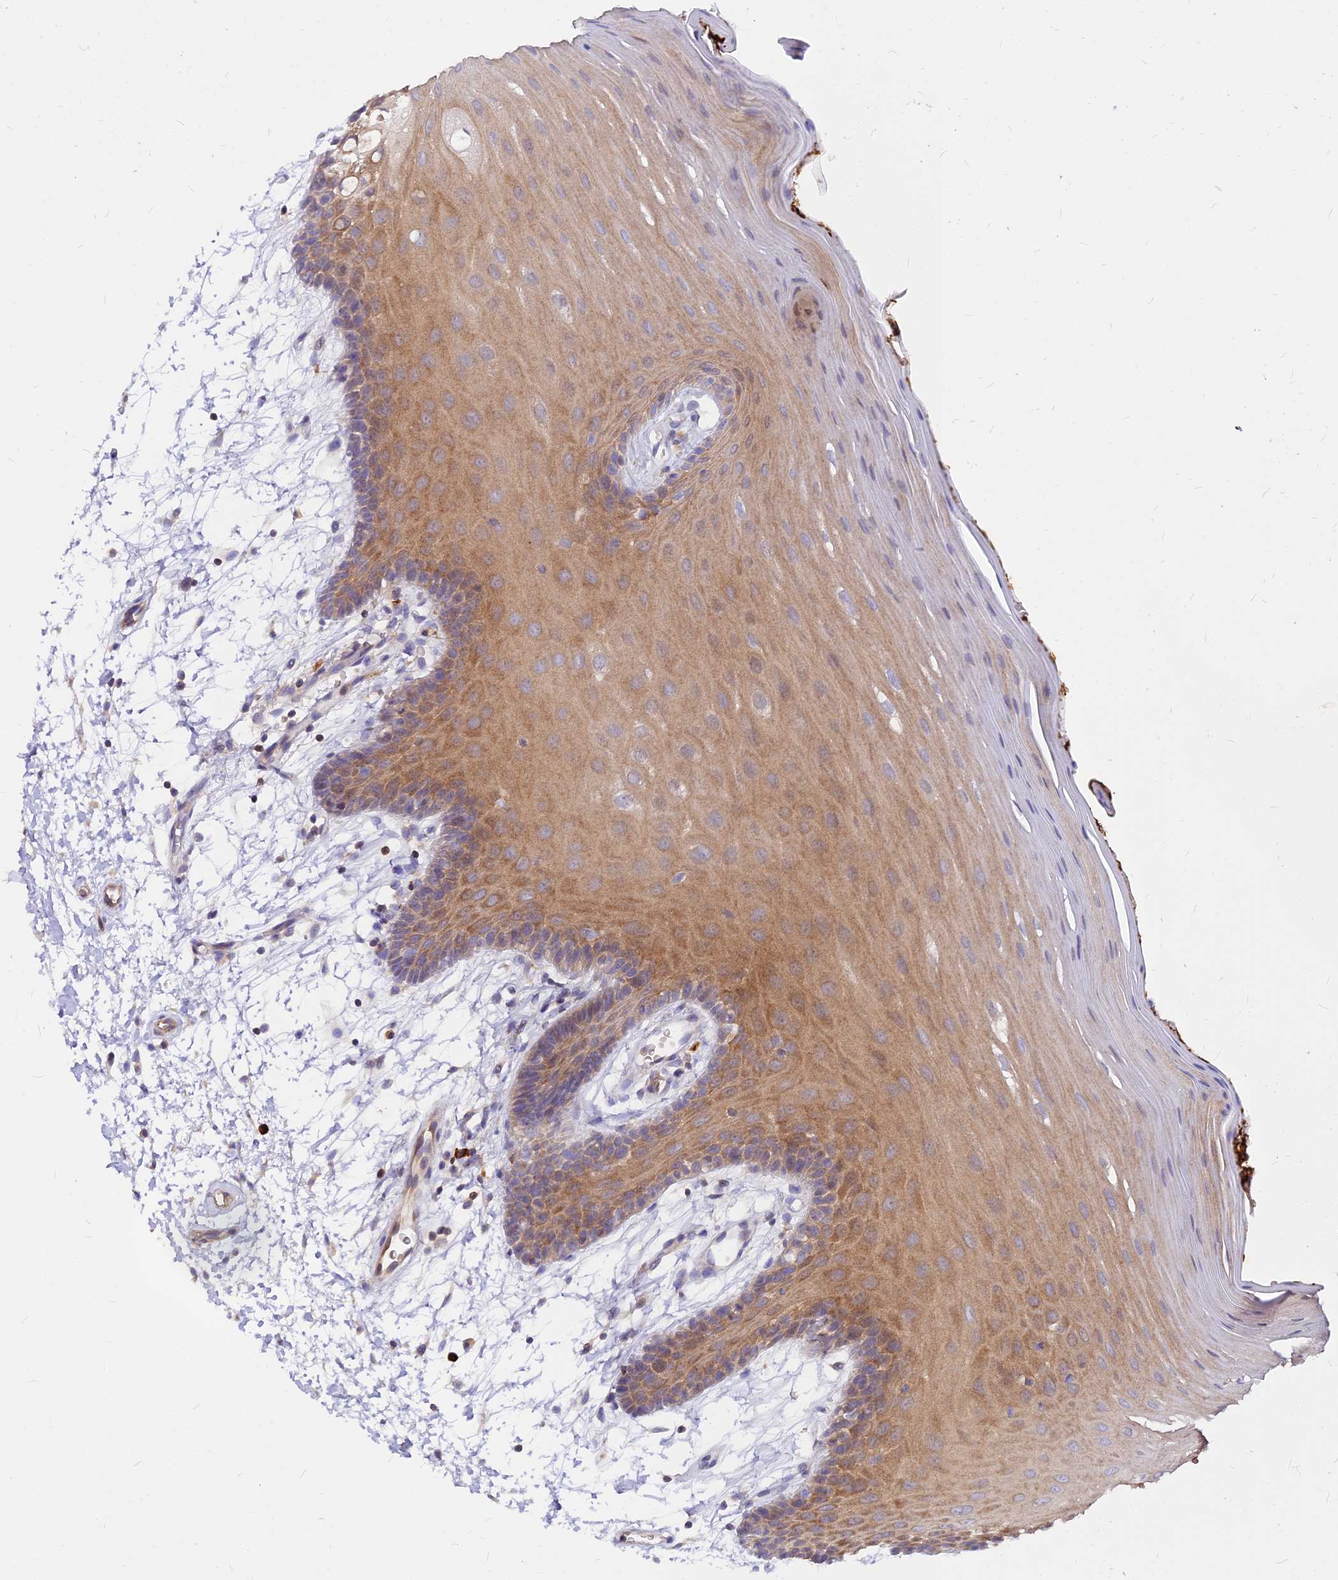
{"staining": {"intensity": "moderate", "quantity": ">75%", "location": "cytoplasmic/membranous"}, "tissue": "oral mucosa", "cell_type": "Squamous epithelial cells", "image_type": "normal", "snomed": [{"axis": "morphology", "description": "Normal tissue, NOS"}, {"axis": "topography", "description": "Skeletal muscle"}, {"axis": "topography", "description": "Oral tissue"}, {"axis": "topography", "description": "Salivary gland"}, {"axis": "topography", "description": "Peripheral nerve tissue"}], "caption": "Oral mucosa stained with a brown dye displays moderate cytoplasmic/membranous positive staining in approximately >75% of squamous epithelial cells.", "gene": "DENND2D", "patient": {"sex": "male", "age": 54}}